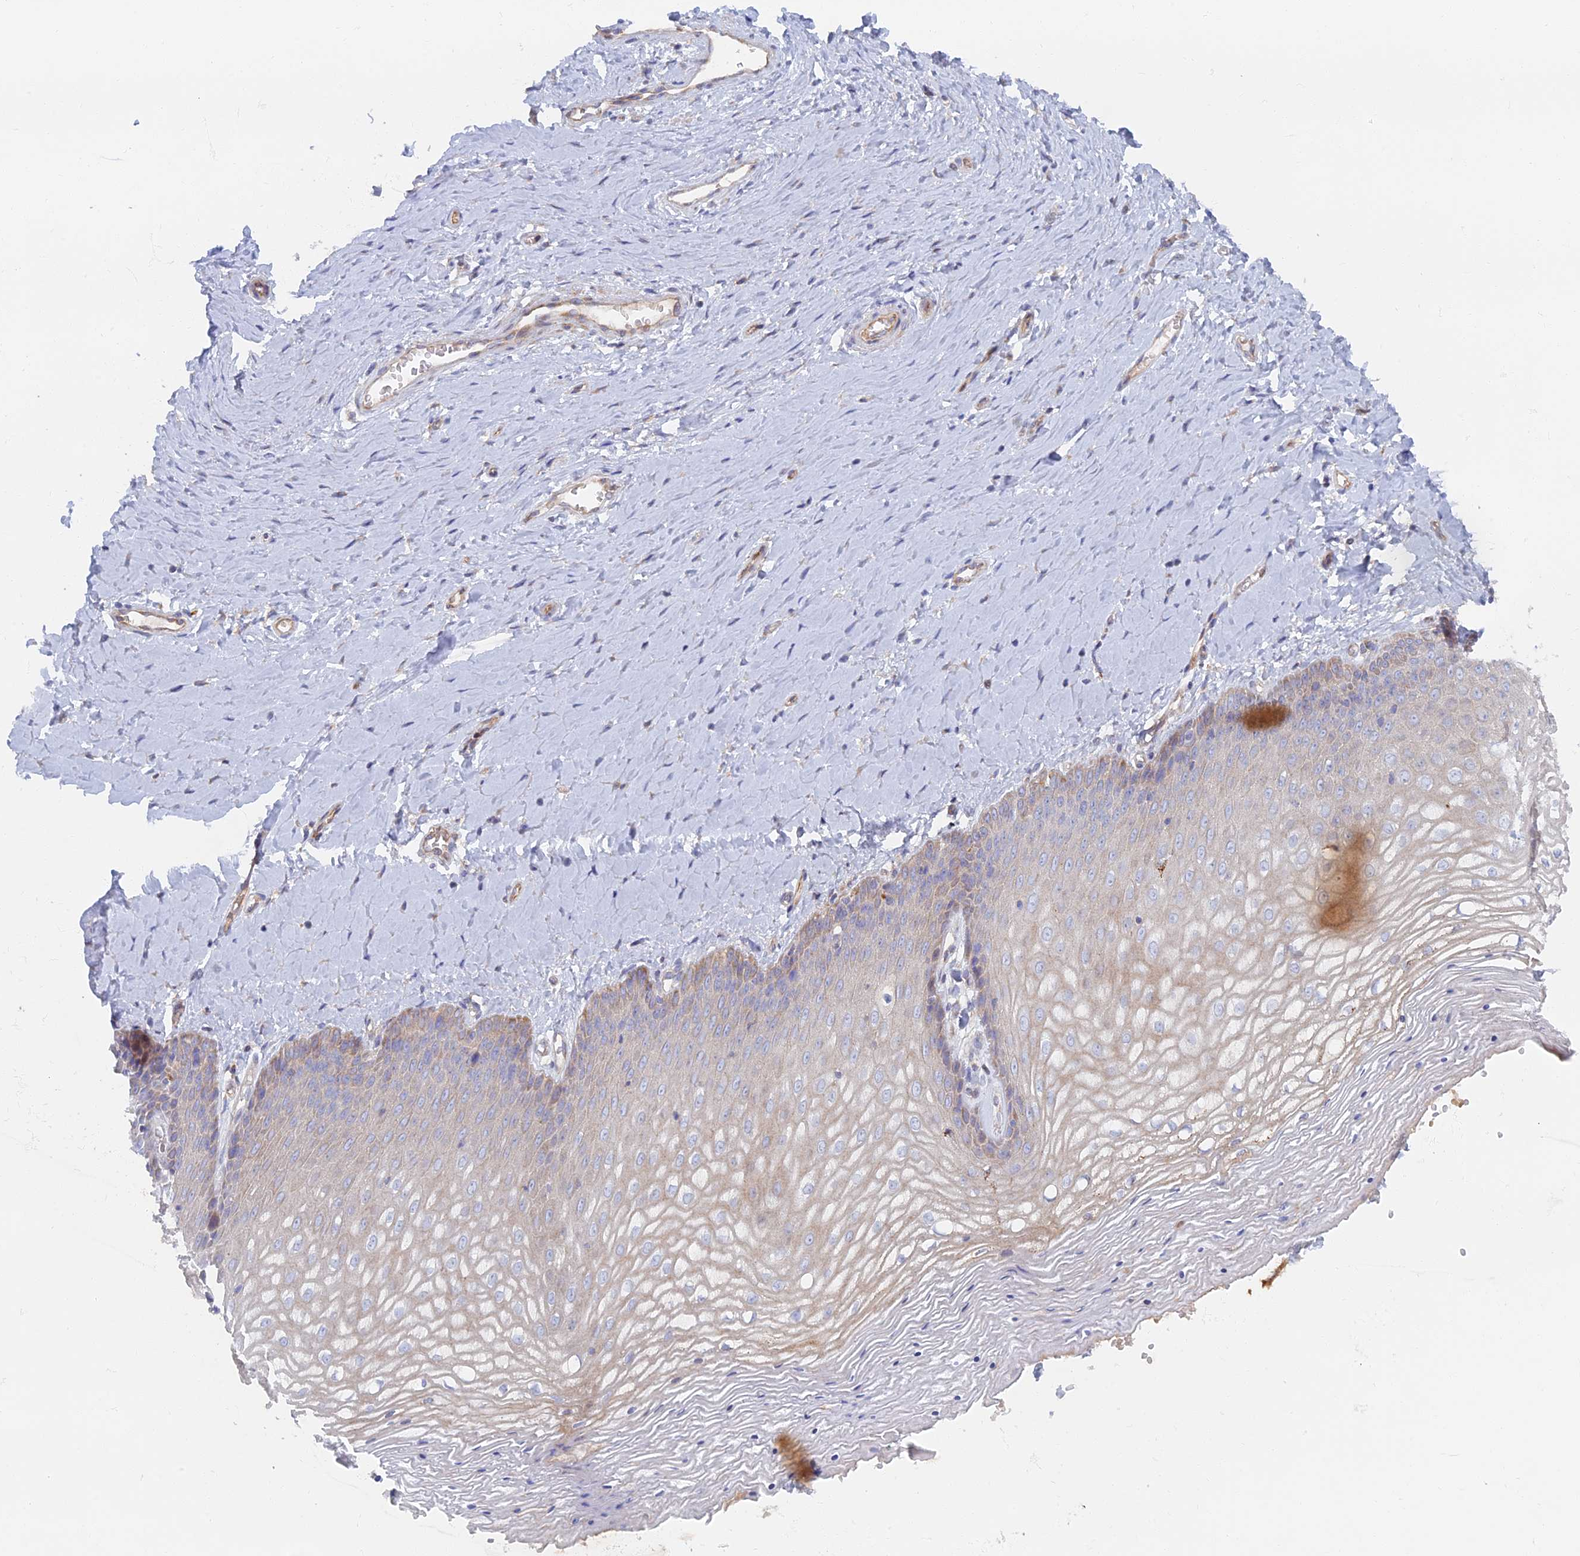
{"staining": {"intensity": "moderate", "quantity": "<25%", "location": "cytoplasmic/membranous"}, "tissue": "vagina", "cell_type": "Squamous epithelial cells", "image_type": "normal", "snomed": [{"axis": "morphology", "description": "Normal tissue, NOS"}, {"axis": "topography", "description": "Vagina"}], "caption": "IHC (DAB) staining of benign vagina demonstrates moderate cytoplasmic/membranous protein staining in about <25% of squamous epithelial cells. (Brightfield microscopy of DAB IHC at high magnification).", "gene": "TMEM44", "patient": {"sex": "female", "age": 65}}